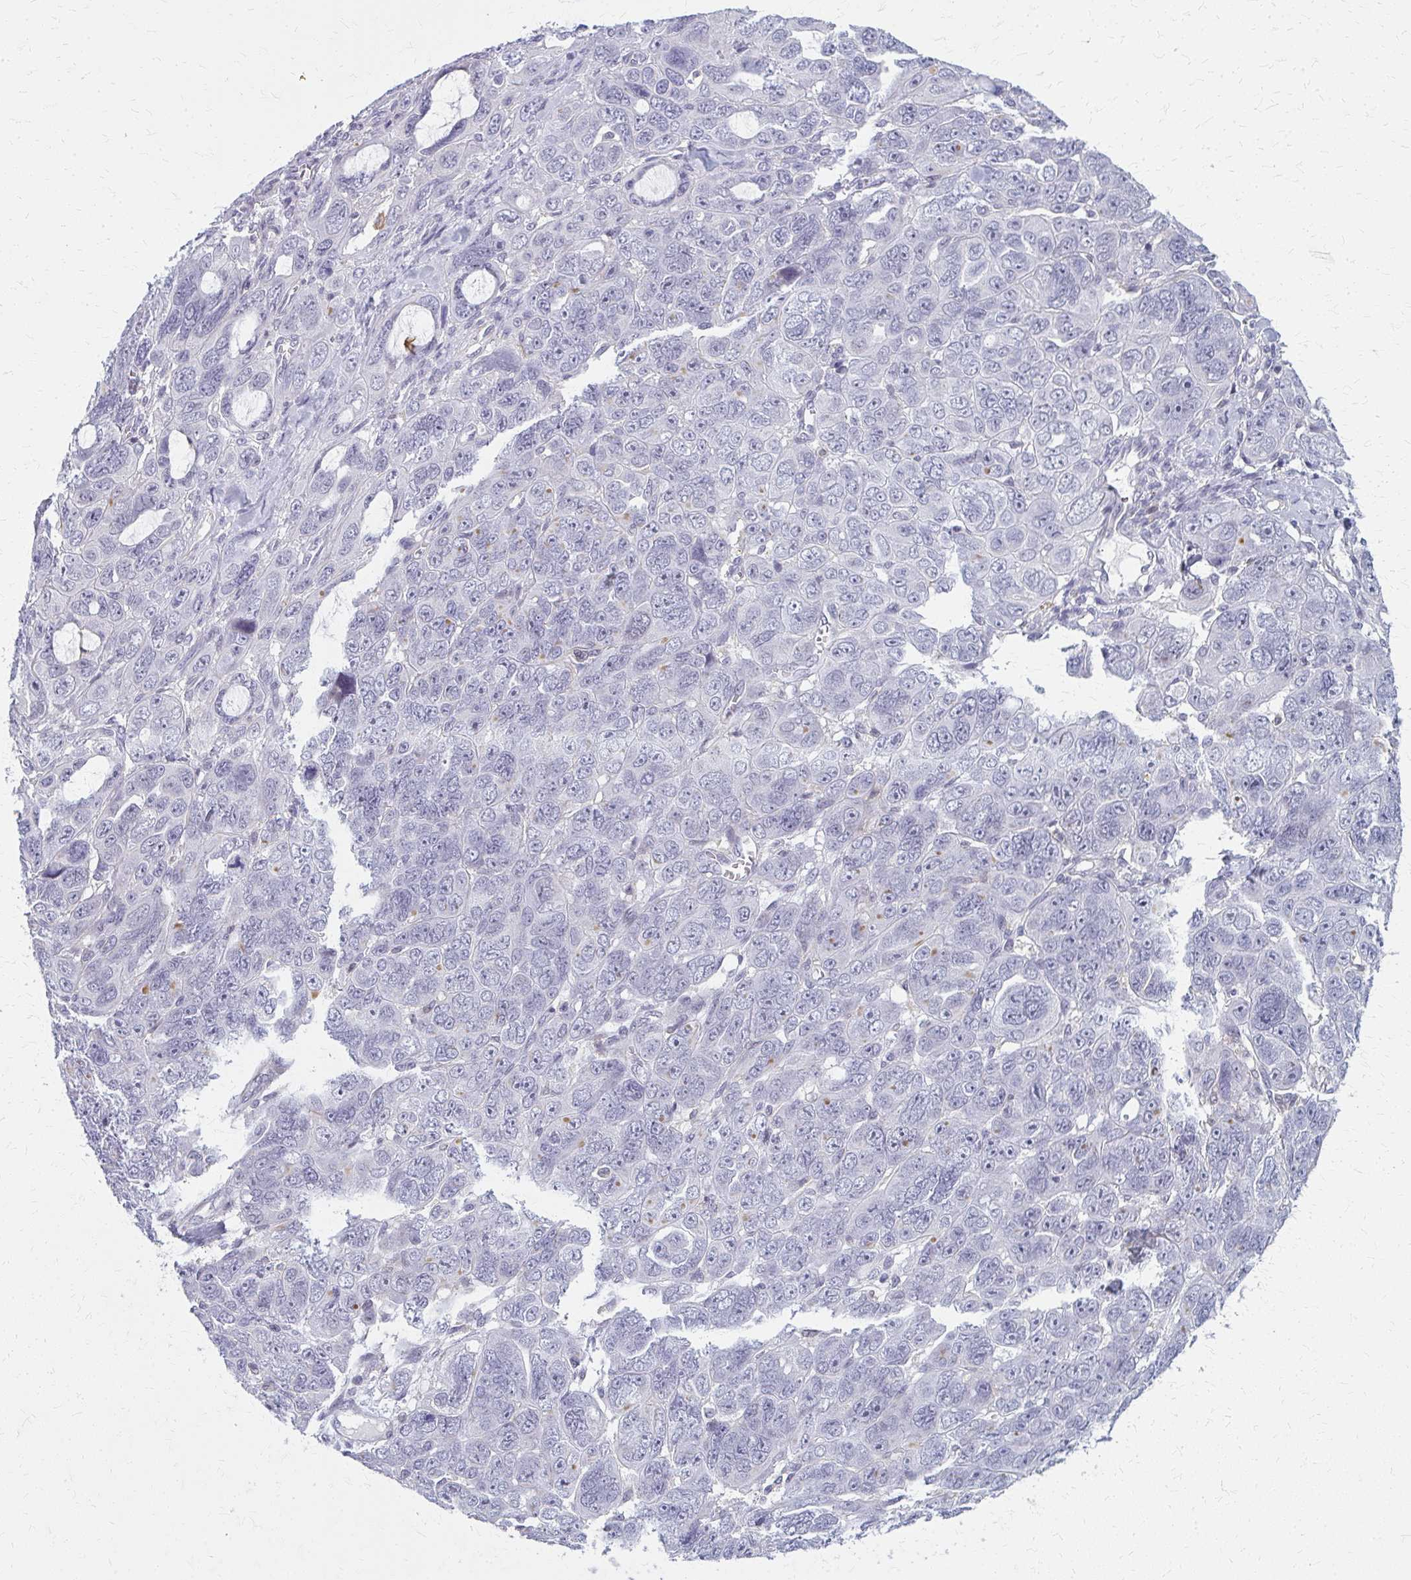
{"staining": {"intensity": "negative", "quantity": "none", "location": "none"}, "tissue": "ovarian cancer", "cell_type": "Tumor cells", "image_type": "cancer", "snomed": [{"axis": "morphology", "description": "Cystadenocarcinoma, serous, NOS"}, {"axis": "topography", "description": "Ovary"}], "caption": "There is no significant positivity in tumor cells of ovarian cancer (serous cystadenocarcinoma).", "gene": "CASQ2", "patient": {"sex": "female", "age": 63}}